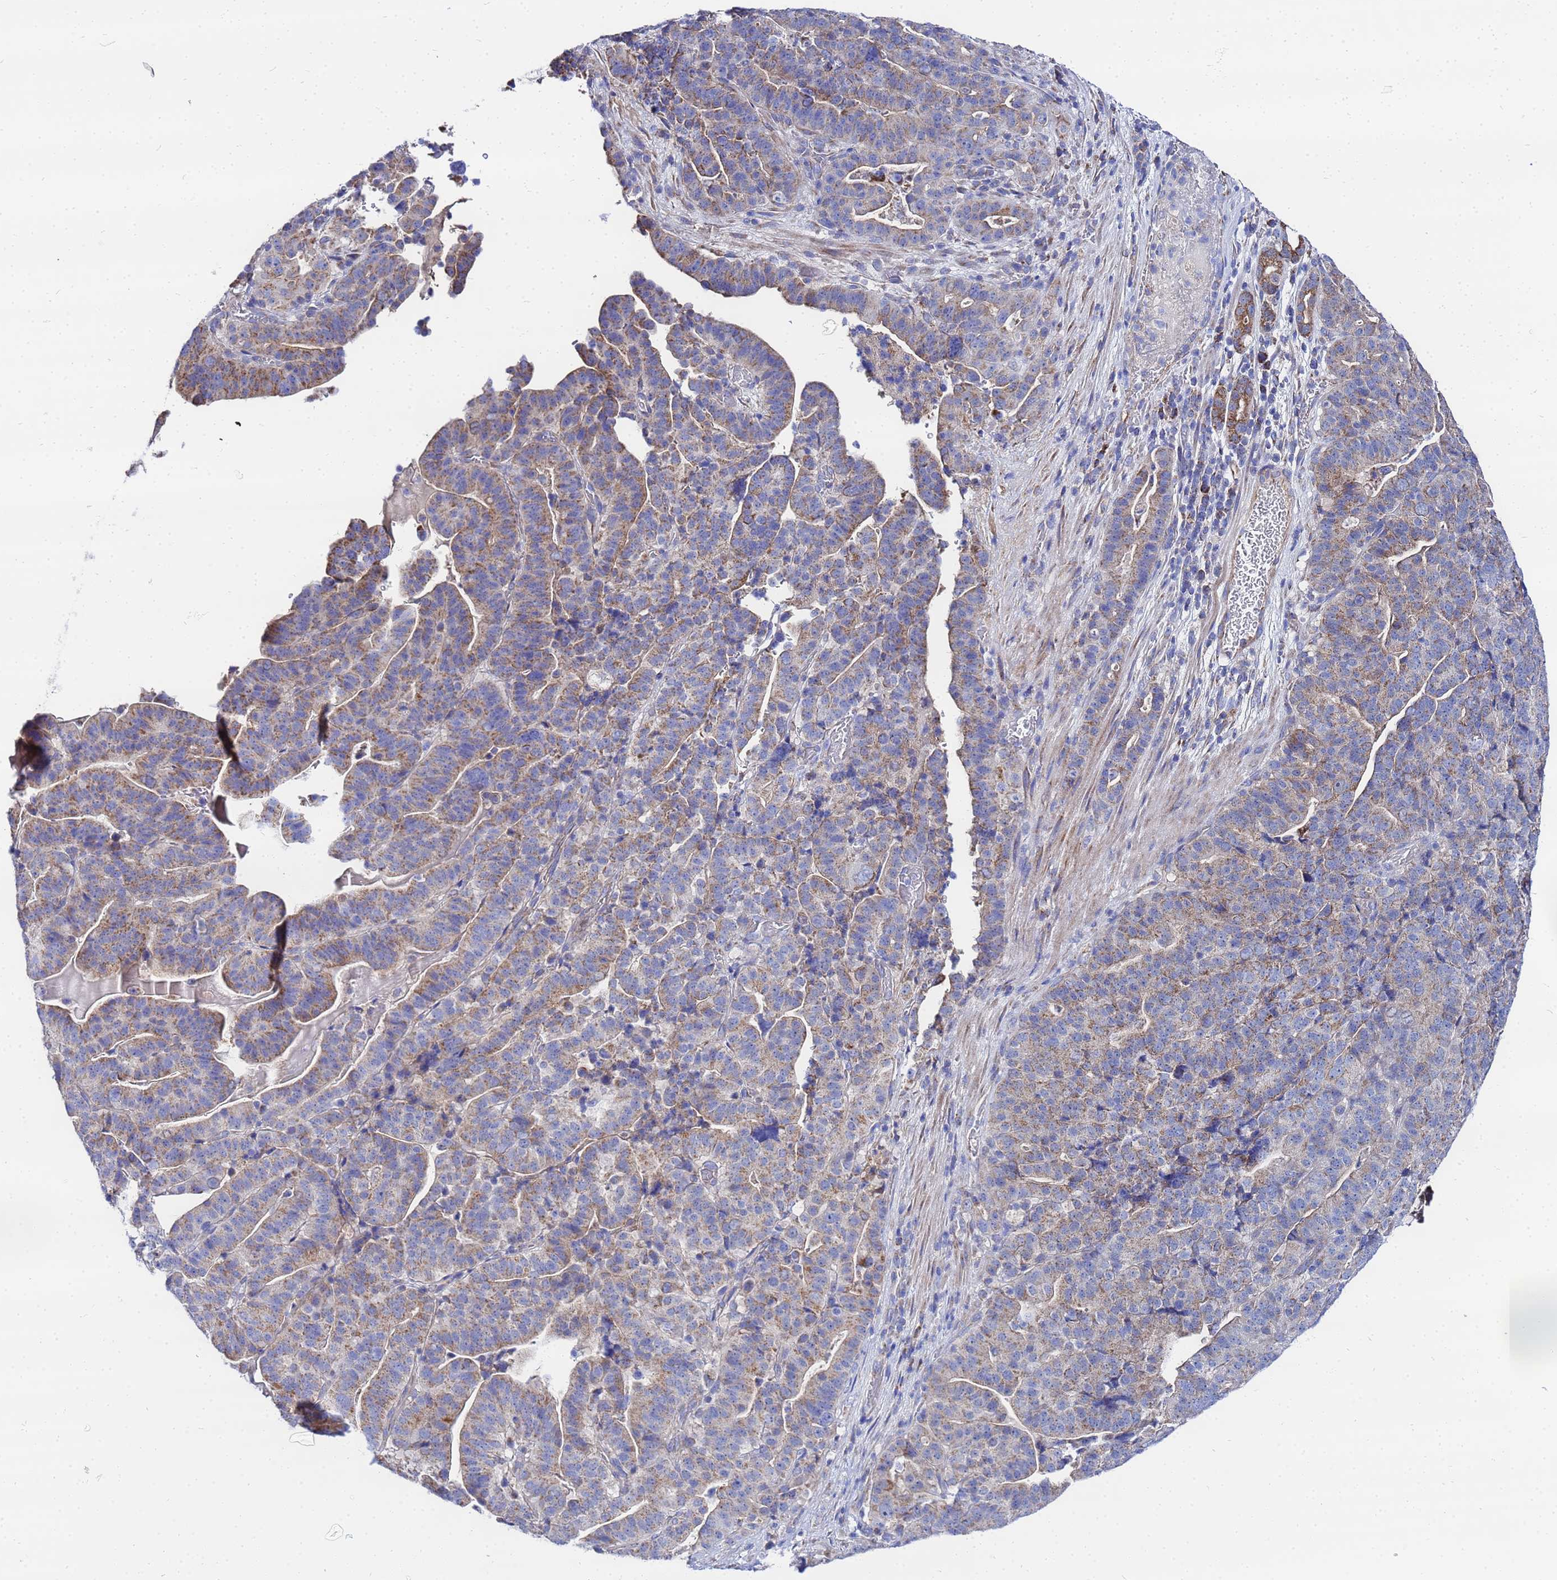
{"staining": {"intensity": "weak", "quantity": ">75%", "location": "cytoplasmic/membranous"}, "tissue": "stomach cancer", "cell_type": "Tumor cells", "image_type": "cancer", "snomed": [{"axis": "morphology", "description": "Adenocarcinoma, NOS"}, {"axis": "topography", "description": "Stomach"}], "caption": "Immunohistochemical staining of human stomach cancer (adenocarcinoma) reveals low levels of weak cytoplasmic/membranous staining in about >75% of tumor cells.", "gene": "FAHD2A", "patient": {"sex": "male", "age": 48}}